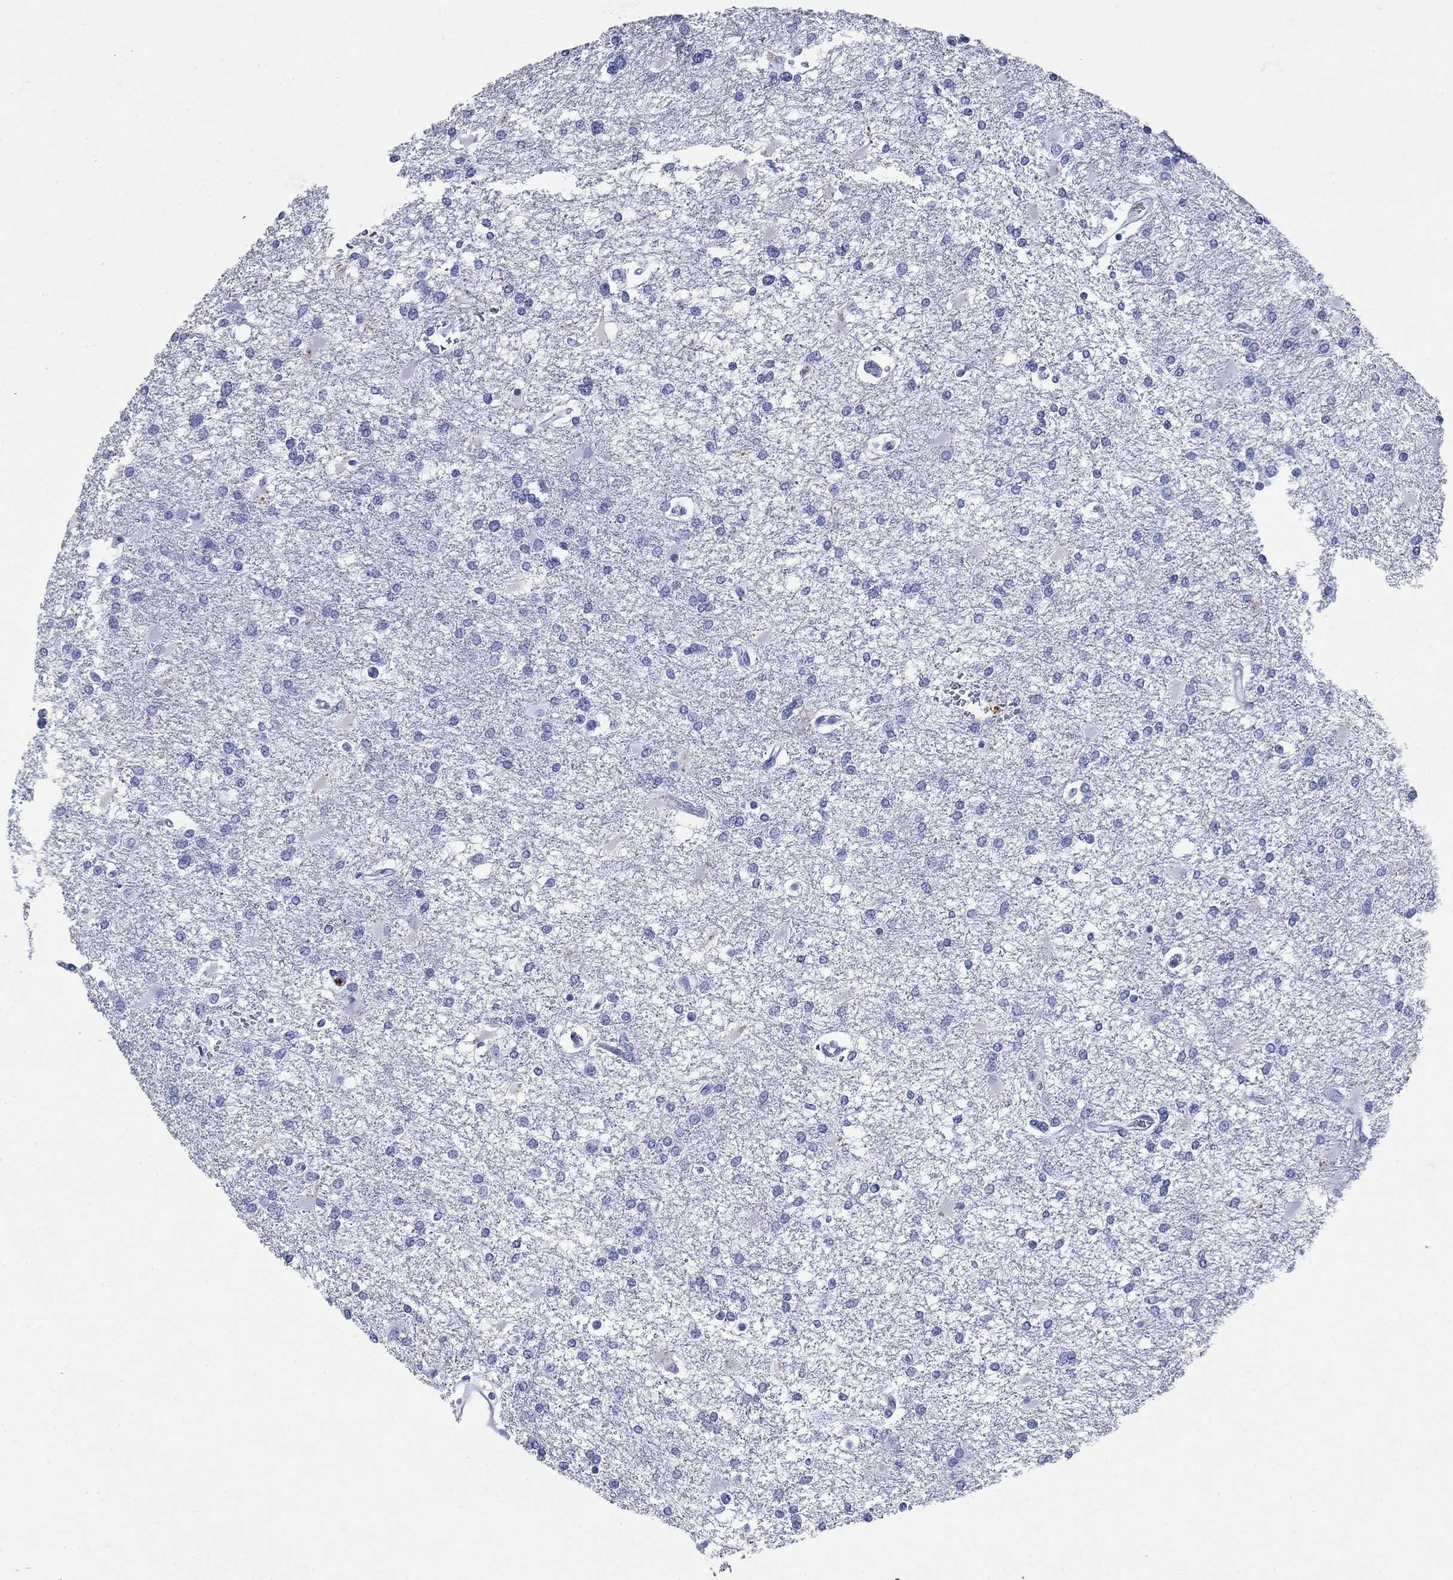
{"staining": {"intensity": "negative", "quantity": "none", "location": "none"}, "tissue": "glioma", "cell_type": "Tumor cells", "image_type": "cancer", "snomed": [{"axis": "morphology", "description": "Glioma, malignant, High grade"}, {"axis": "topography", "description": "Cerebral cortex"}], "caption": "High power microscopy image of an immunohistochemistry (IHC) photomicrograph of malignant high-grade glioma, revealing no significant staining in tumor cells.", "gene": "AZU1", "patient": {"sex": "male", "age": 79}}